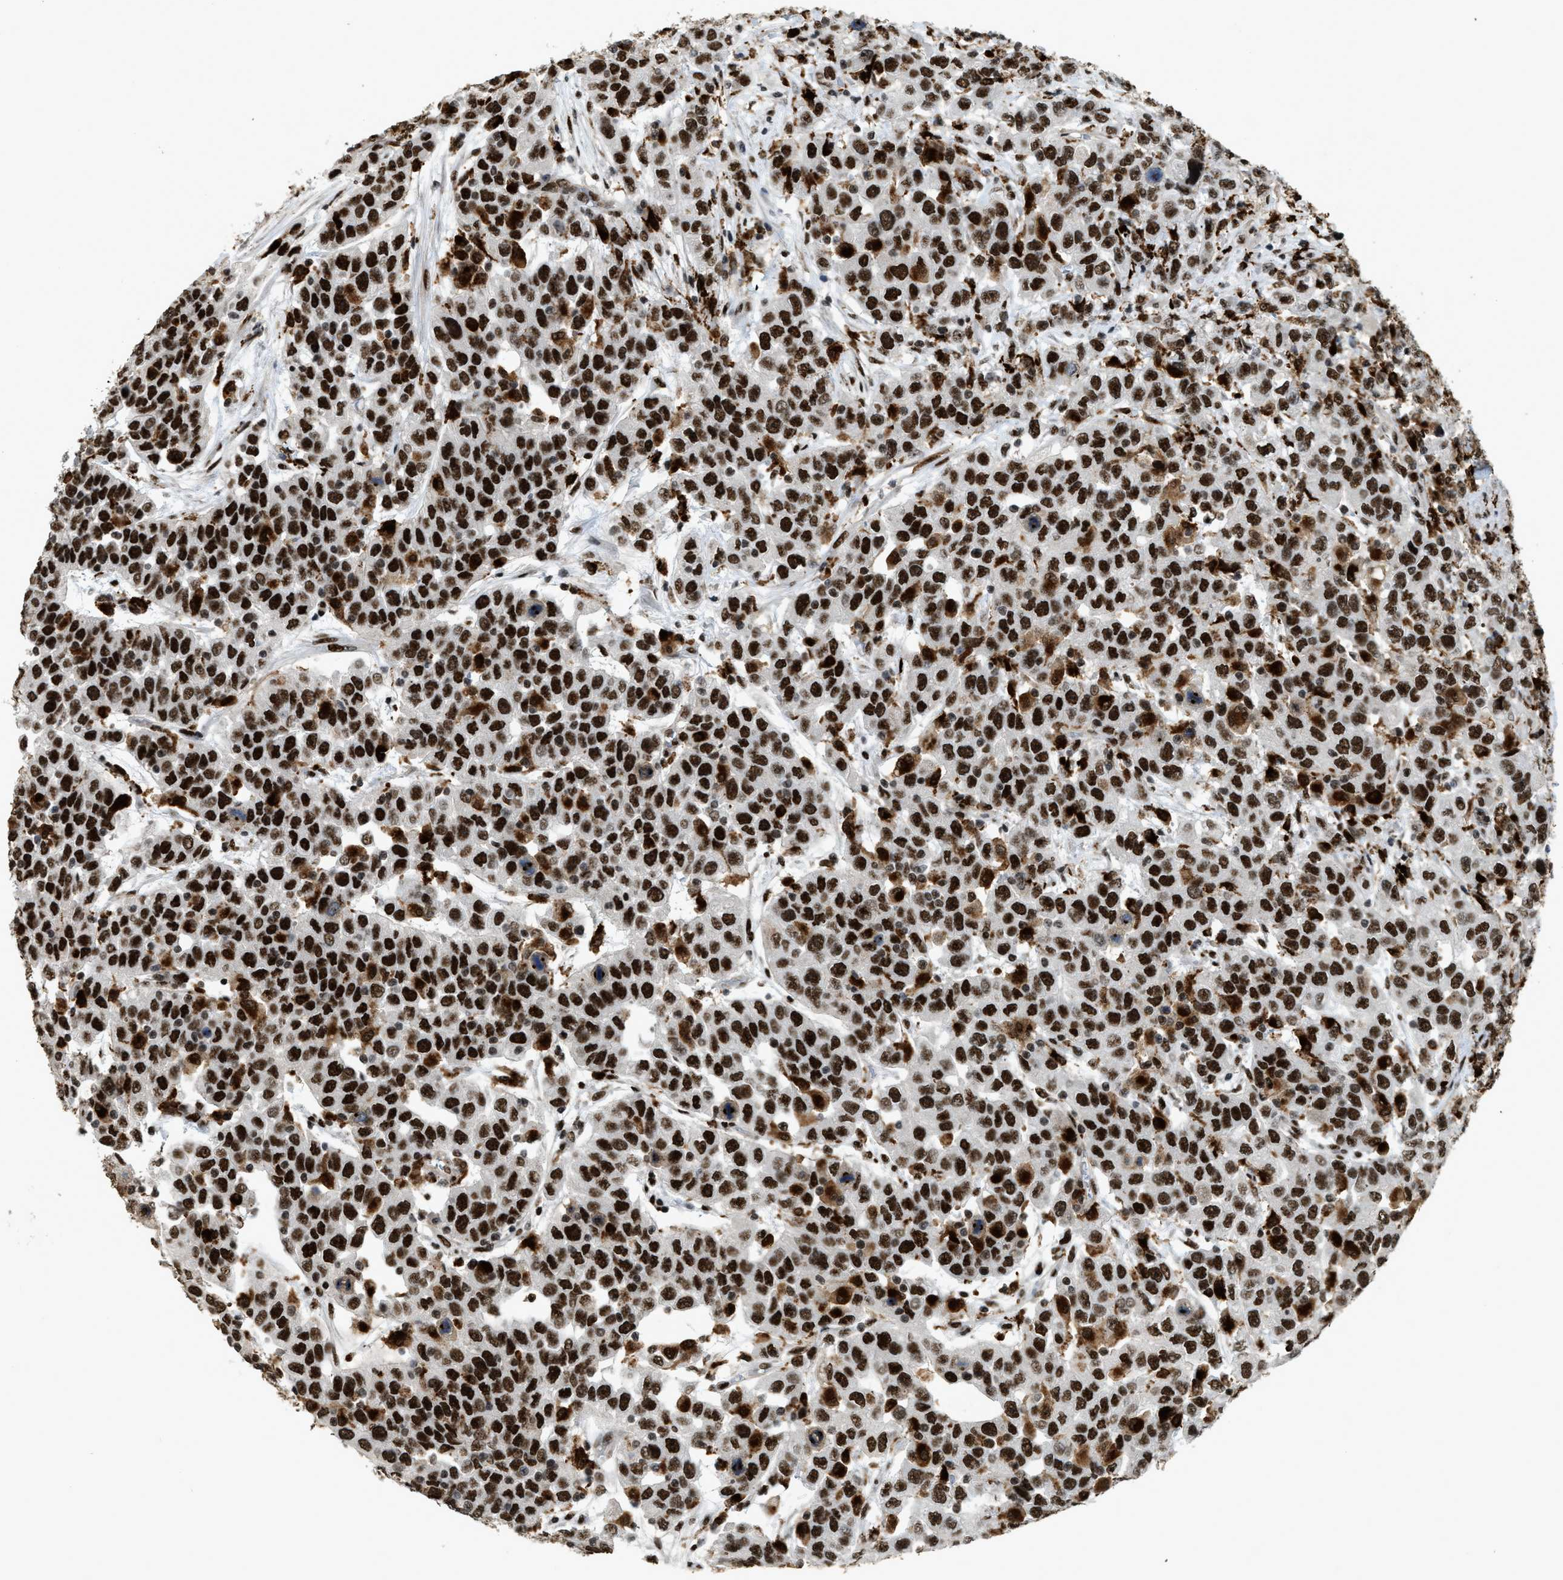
{"staining": {"intensity": "strong", "quantity": ">75%", "location": "cytoplasmic/membranous,nuclear"}, "tissue": "urothelial cancer", "cell_type": "Tumor cells", "image_type": "cancer", "snomed": [{"axis": "morphology", "description": "Urothelial carcinoma, High grade"}, {"axis": "topography", "description": "Urinary bladder"}], "caption": "Immunohistochemistry (IHC) of human urothelial carcinoma (high-grade) exhibits high levels of strong cytoplasmic/membranous and nuclear positivity in about >75% of tumor cells.", "gene": "NUMA1", "patient": {"sex": "female", "age": 80}}